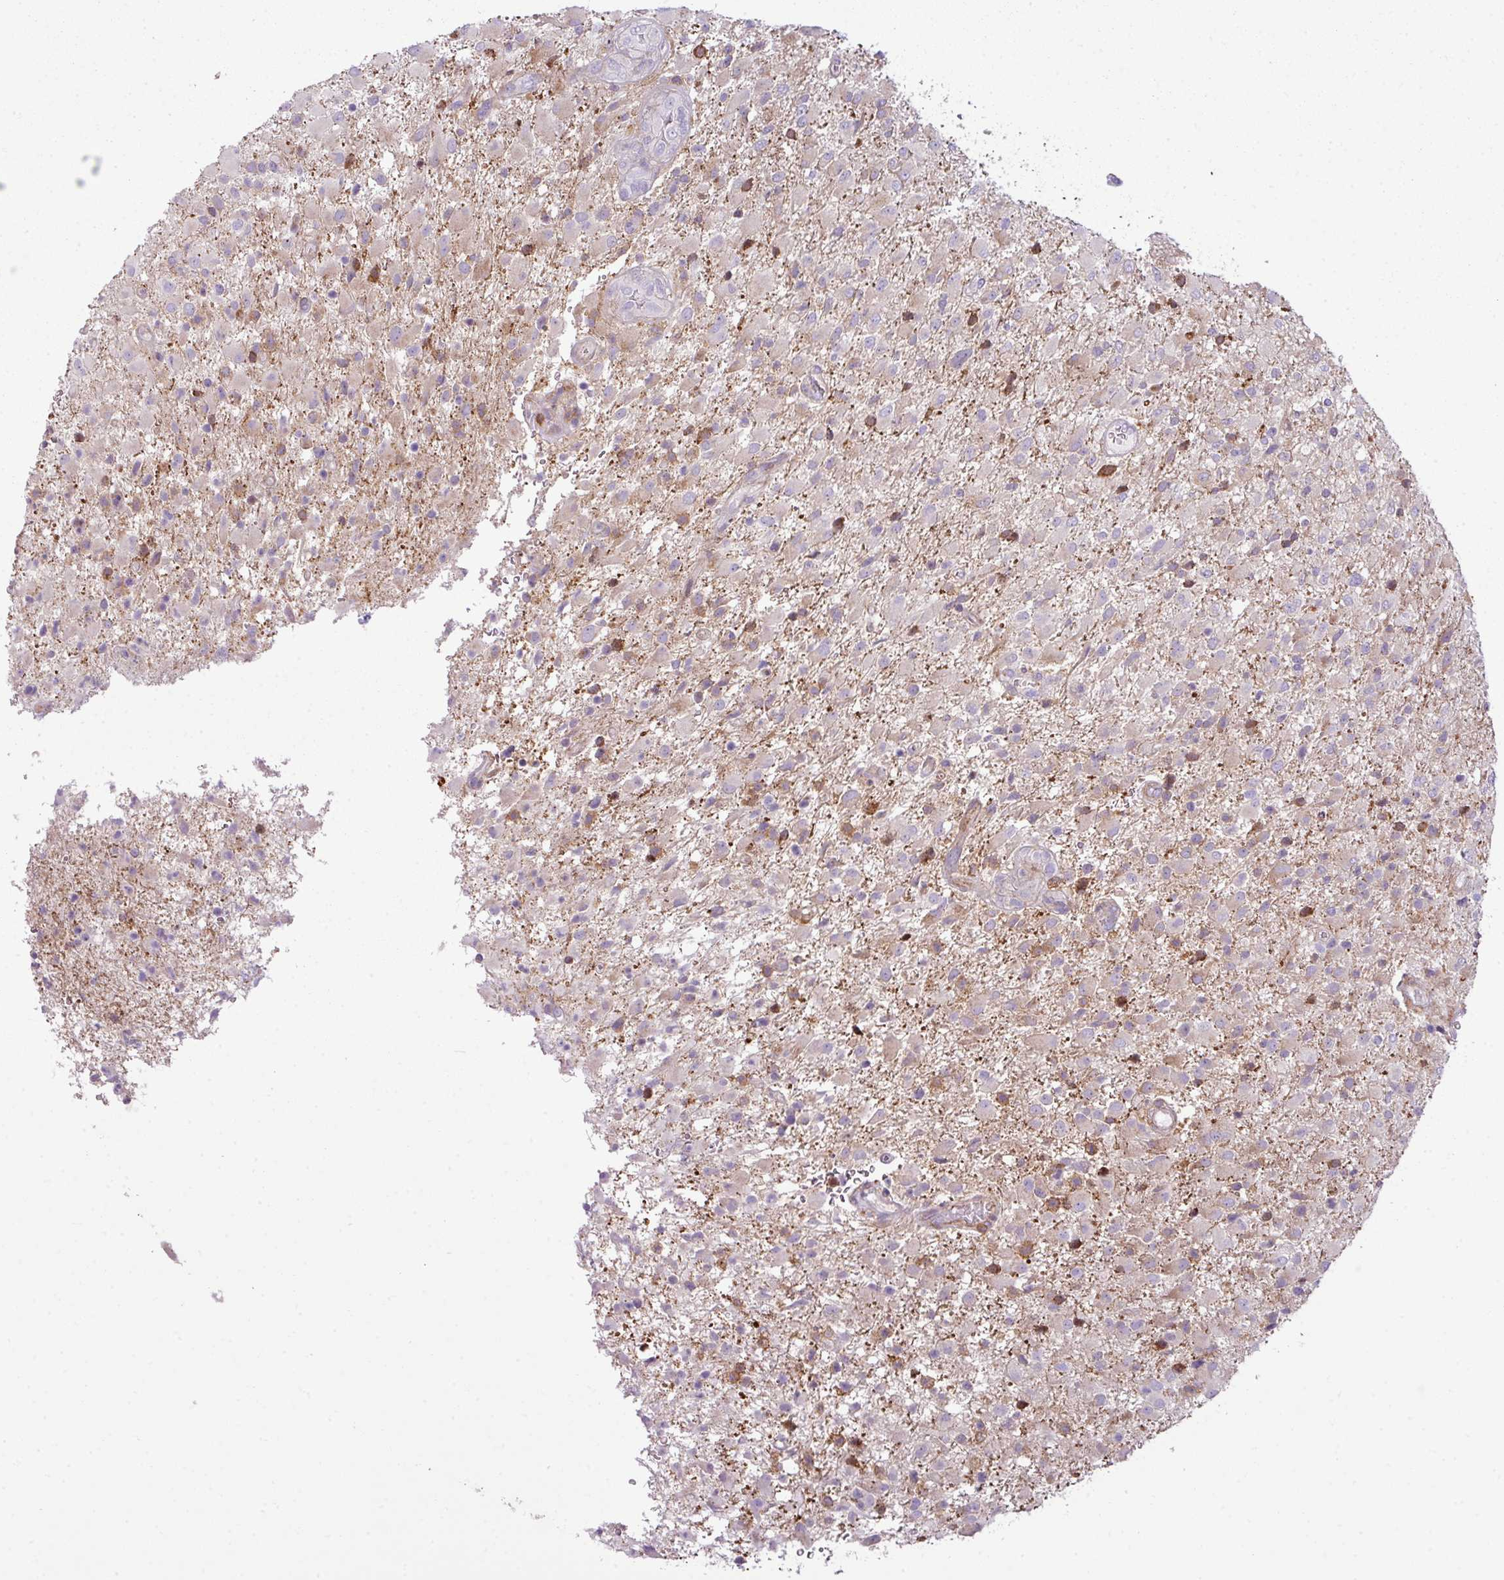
{"staining": {"intensity": "negative", "quantity": "none", "location": "none"}, "tissue": "glioma", "cell_type": "Tumor cells", "image_type": "cancer", "snomed": [{"axis": "morphology", "description": "Glioma, malignant, Low grade"}, {"axis": "topography", "description": "Brain"}], "caption": "DAB (3,3'-diaminobenzidine) immunohistochemical staining of malignant glioma (low-grade) displays no significant expression in tumor cells.", "gene": "COL8A1", "patient": {"sex": "male", "age": 65}}